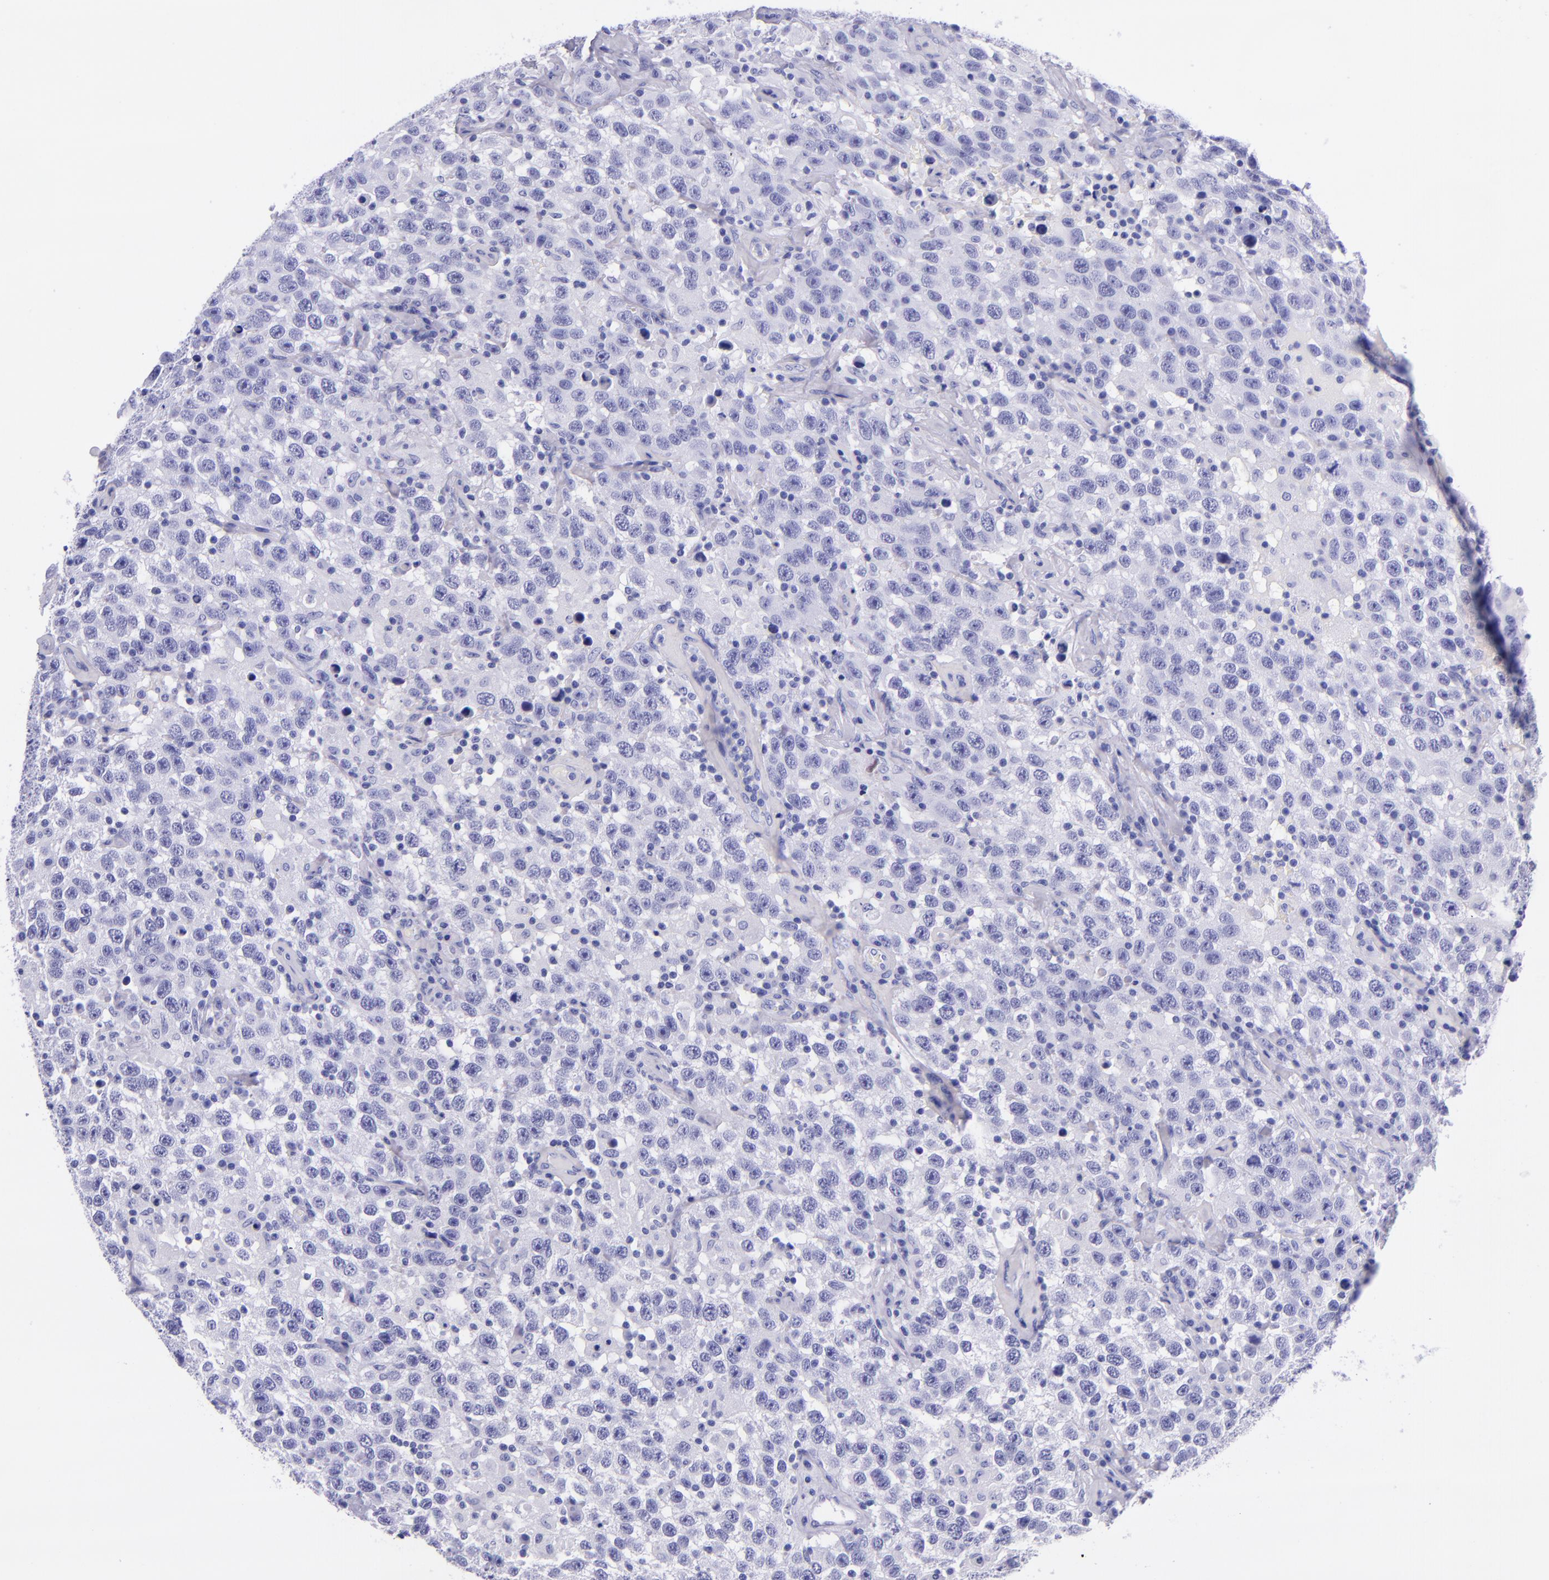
{"staining": {"intensity": "negative", "quantity": "none", "location": "none"}, "tissue": "testis cancer", "cell_type": "Tumor cells", "image_type": "cancer", "snomed": [{"axis": "morphology", "description": "Seminoma, NOS"}, {"axis": "topography", "description": "Testis"}], "caption": "Protein analysis of testis cancer reveals no significant positivity in tumor cells.", "gene": "MBP", "patient": {"sex": "male", "age": 41}}